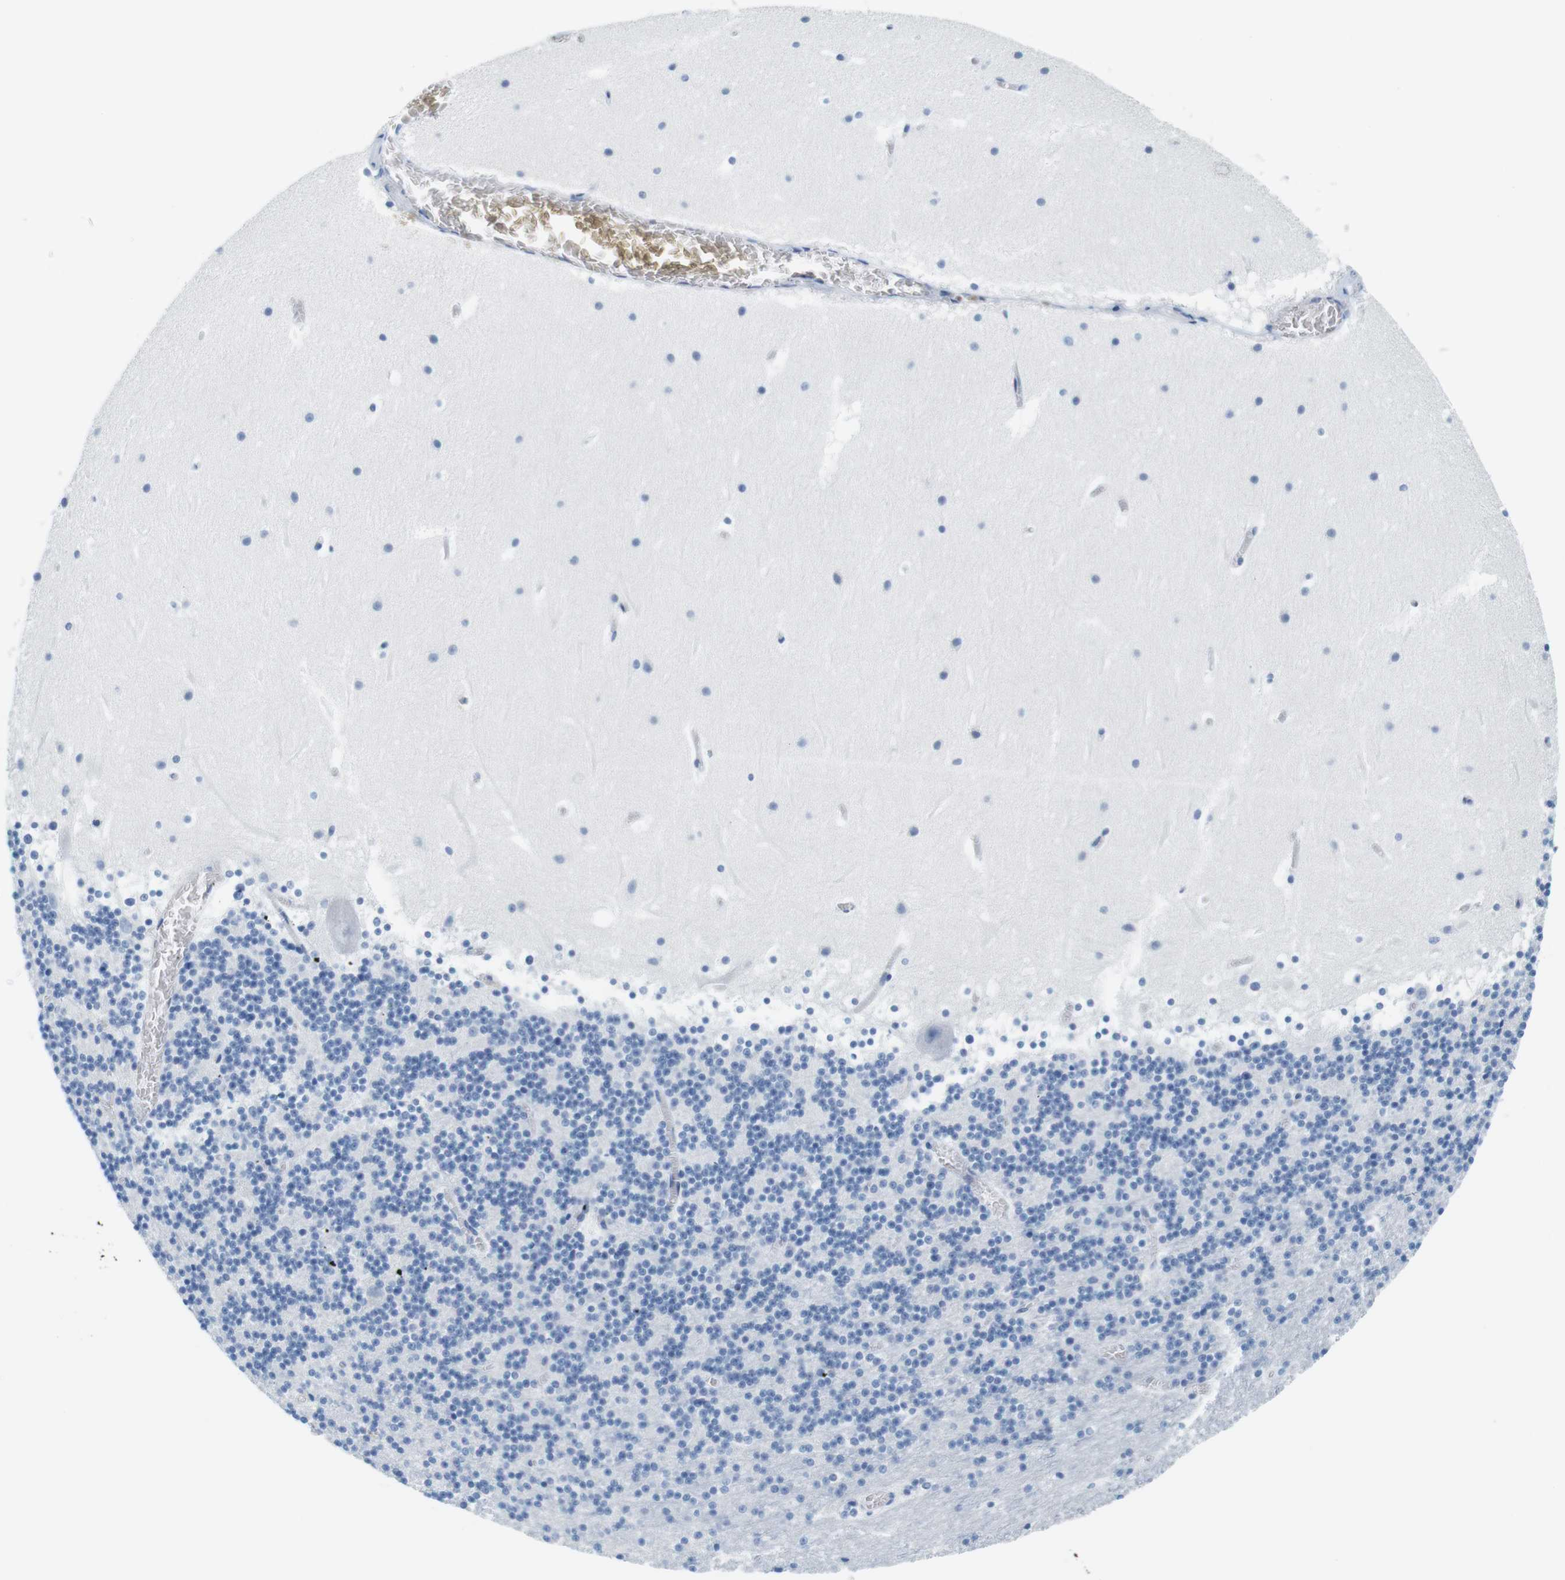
{"staining": {"intensity": "negative", "quantity": "none", "location": "none"}, "tissue": "cerebellum", "cell_type": "Cells in granular layer", "image_type": "normal", "snomed": [{"axis": "morphology", "description": "Normal tissue, NOS"}, {"axis": "topography", "description": "Cerebellum"}], "caption": "Cerebellum stained for a protein using immunohistochemistry exhibits no expression cells in granular layer.", "gene": "CYP2C9", "patient": {"sex": "male", "age": 45}}